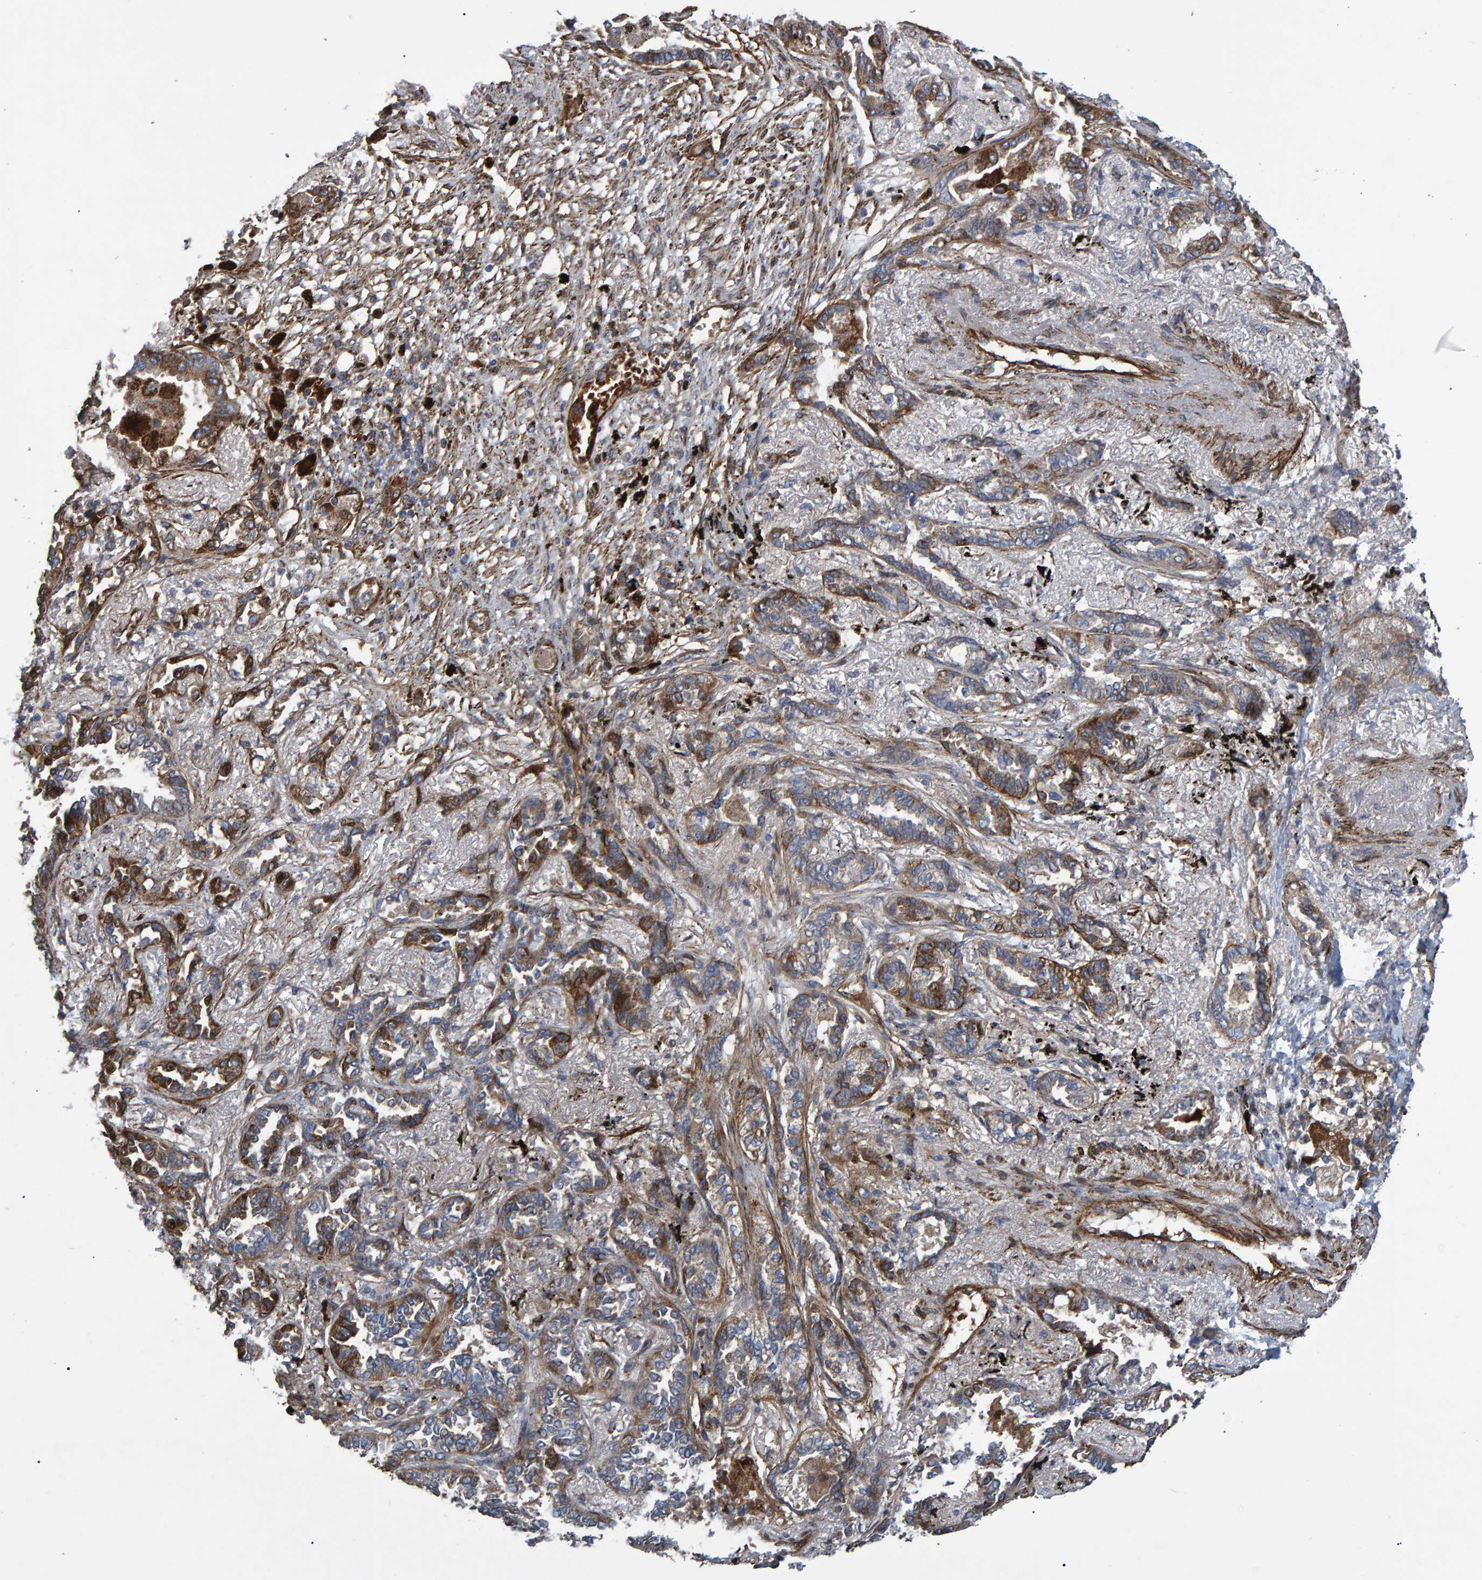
{"staining": {"intensity": "moderate", "quantity": ">75%", "location": "cytoplasmic/membranous"}, "tissue": "lung cancer", "cell_type": "Tumor cells", "image_type": "cancer", "snomed": [{"axis": "morphology", "description": "Adenocarcinoma, NOS"}, {"axis": "topography", "description": "Lung"}], "caption": "Immunohistochemical staining of human lung cancer exhibits medium levels of moderate cytoplasmic/membranous expression in approximately >75% of tumor cells.", "gene": "SLIT2", "patient": {"sex": "male", "age": 59}}